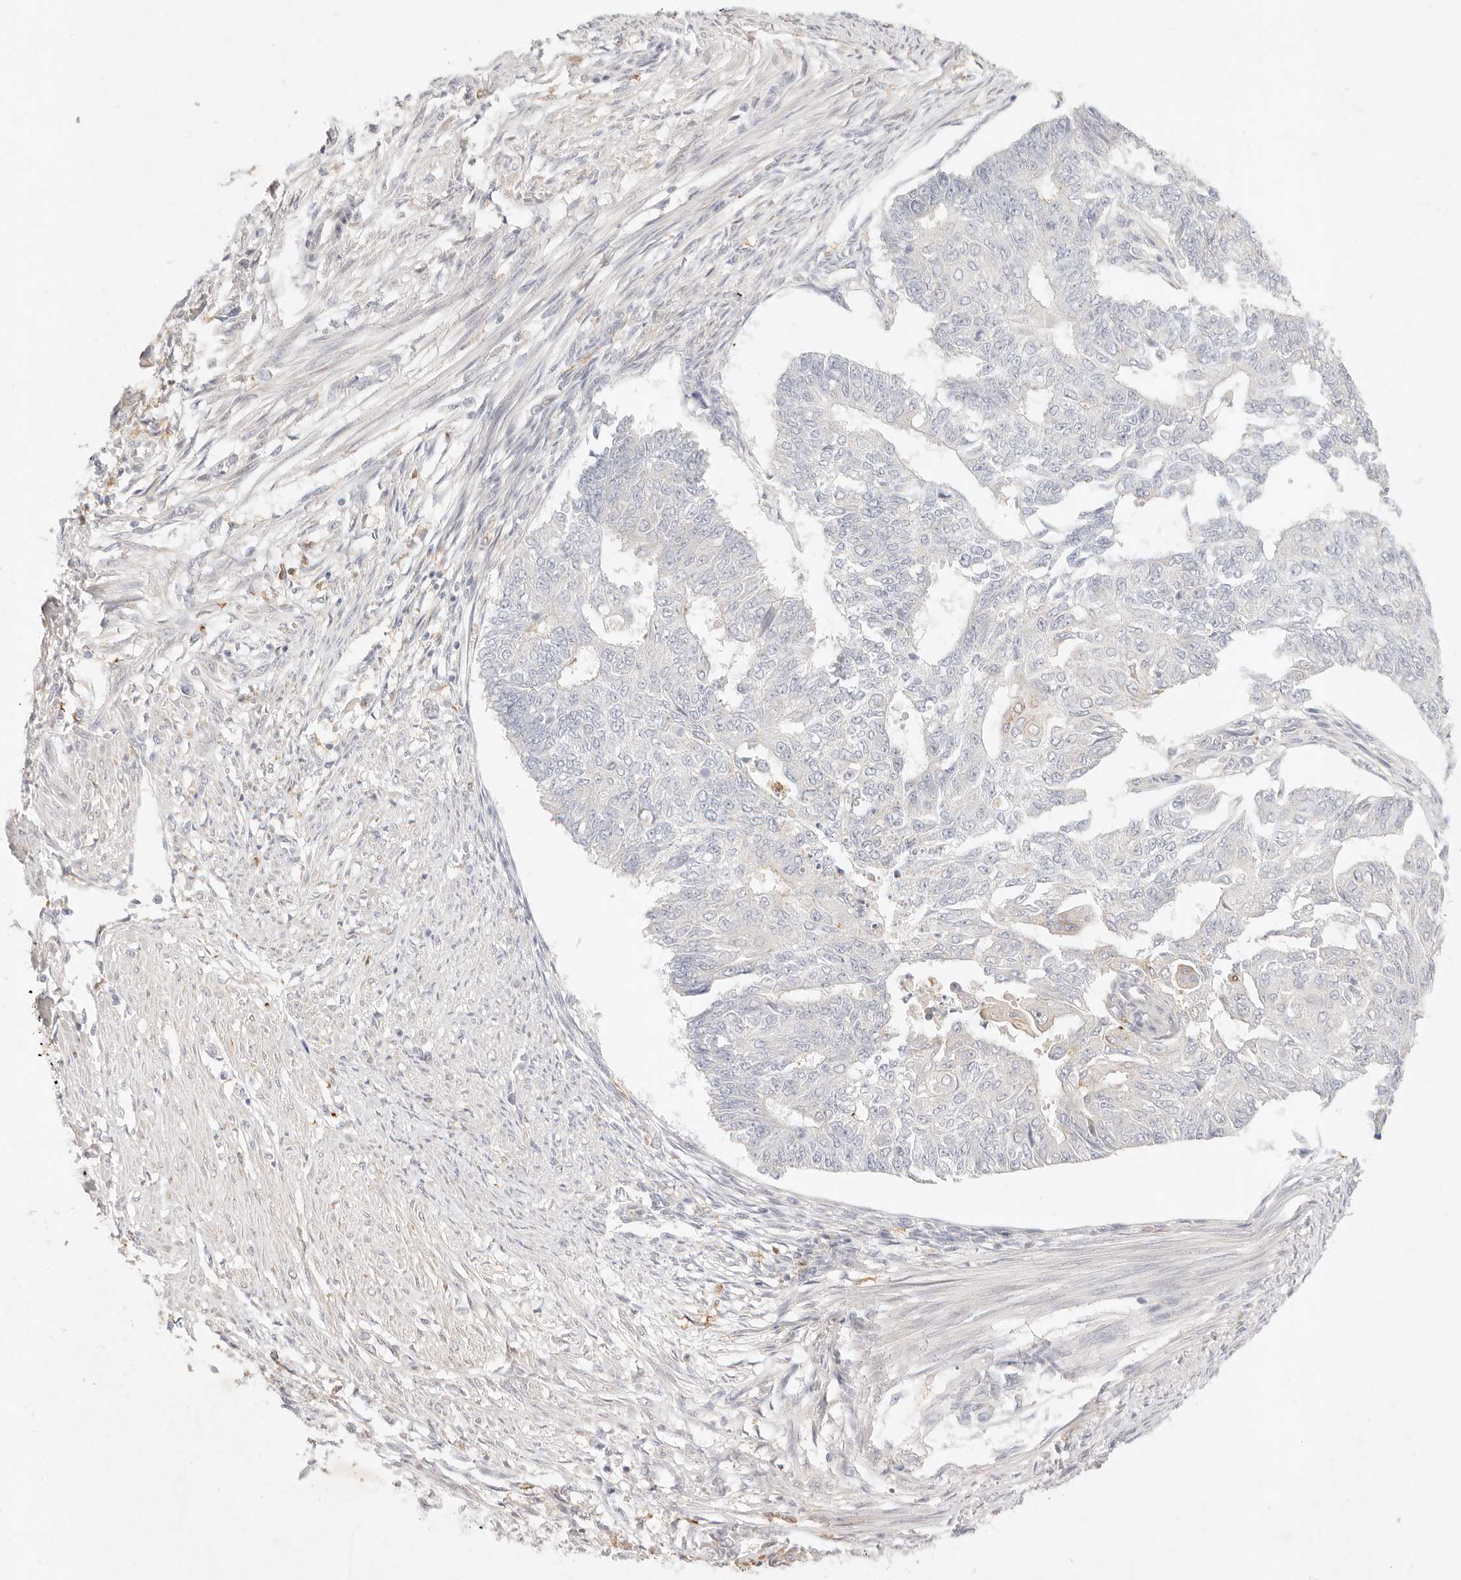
{"staining": {"intensity": "negative", "quantity": "none", "location": "none"}, "tissue": "endometrial cancer", "cell_type": "Tumor cells", "image_type": "cancer", "snomed": [{"axis": "morphology", "description": "Adenocarcinoma, NOS"}, {"axis": "topography", "description": "Endometrium"}], "caption": "Histopathology image shows no protein staining in tumor cells of endometrial cancer tissue.", "gene": "GPR84", "patient": {"sex": "female", "age": 32}}